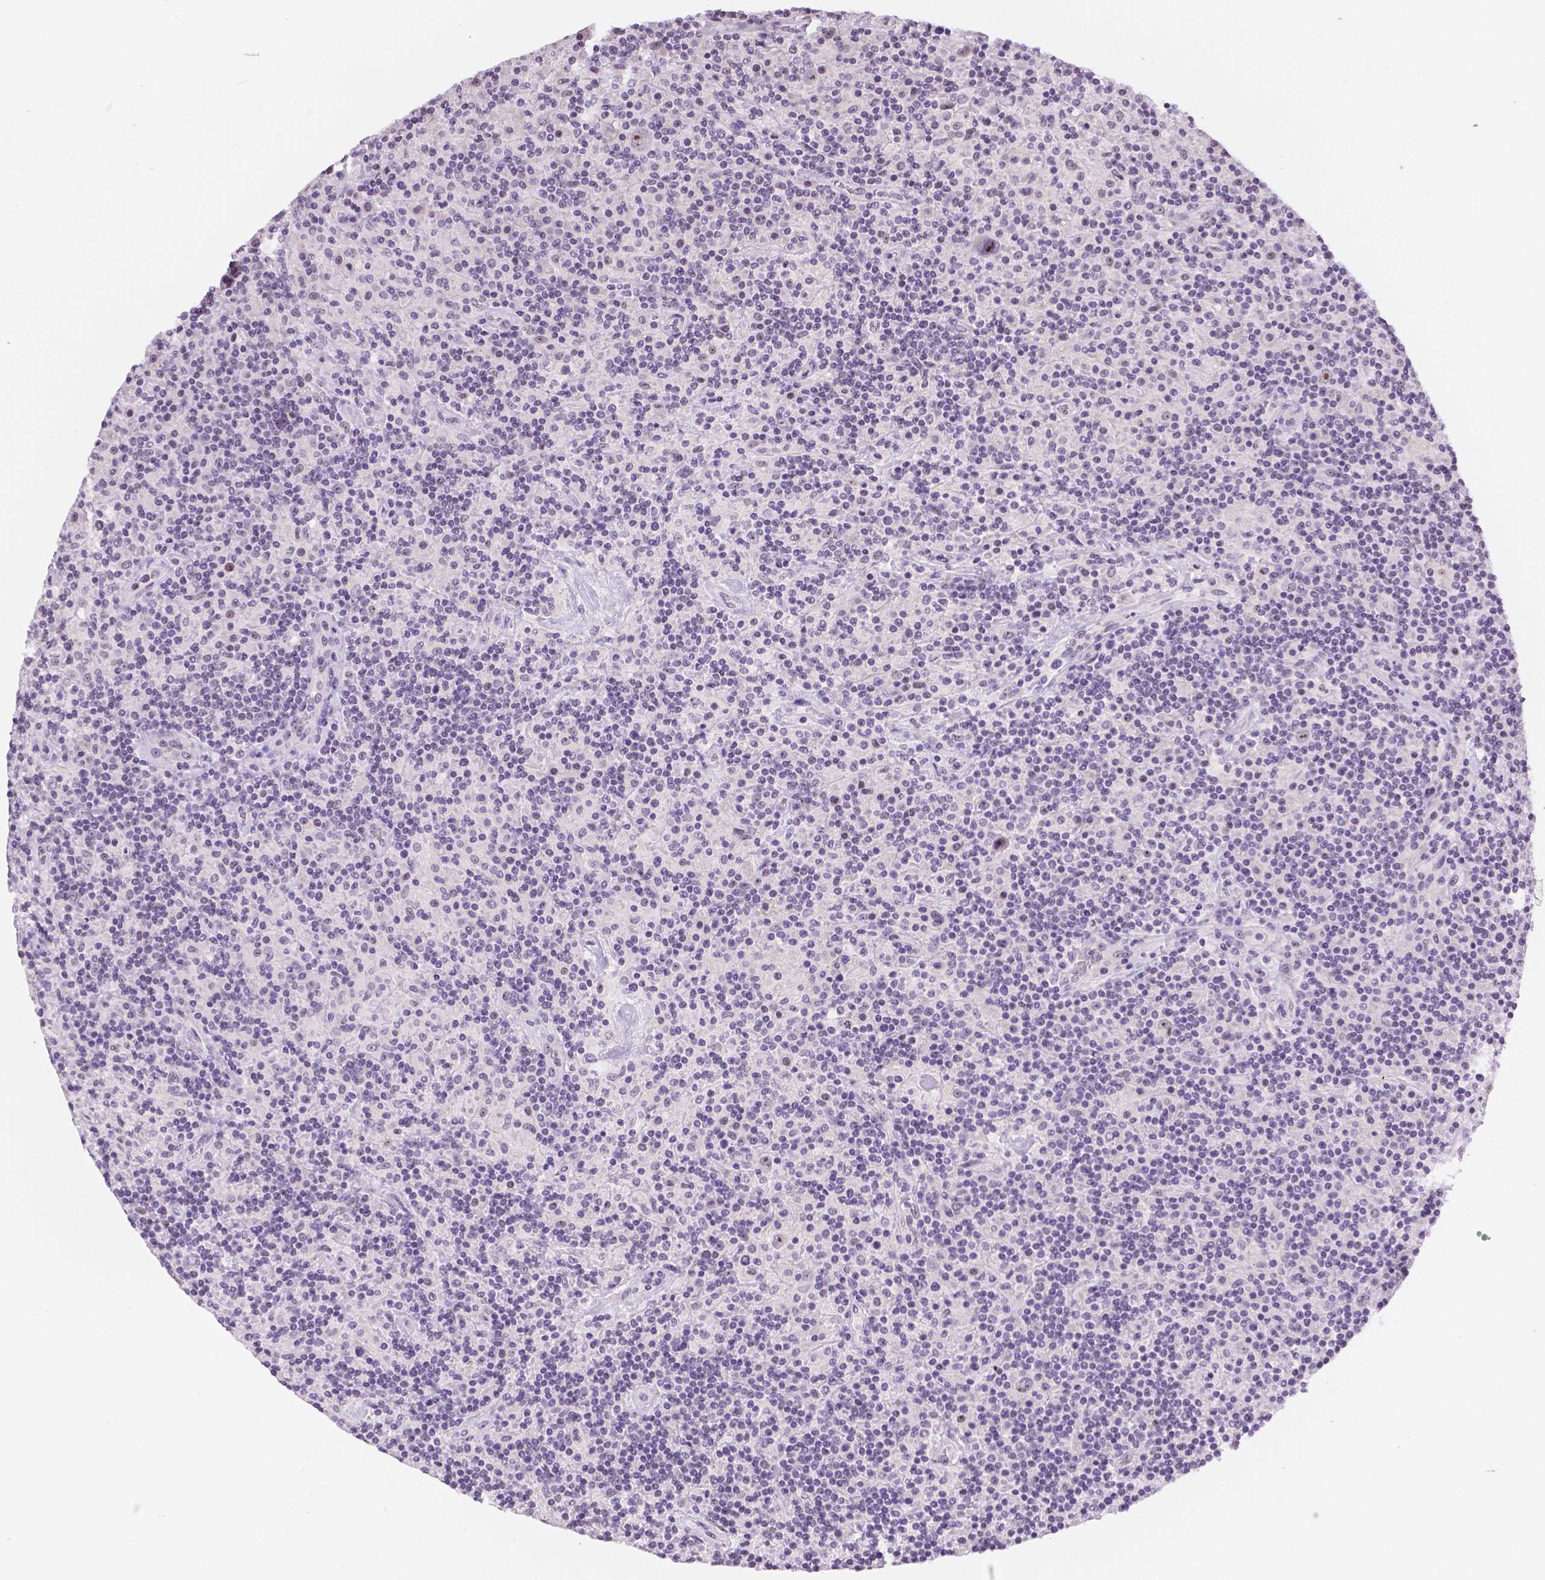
{"staining": {"intensity": "negative", "quantity": "none", "location": "none"}, "tissue": "lymphoma", "cell_type": "Tumor cells", "image_type": "cancer", "snomed": [{"axis": "morphology", "description": "Hodgkin's disease, NOS"}, {"axis": "topography", "description": "Lymph node"}], "caption": "Histopathology image shows no protein positivity in tumor cells of Hodgkin's disease tissue. (Brightfield microscopy of DAB (3,3'-diaminobenzidine) IHC at high magnification).", "gene": "NHP2", "patient": {"sex": "male", "age": 70}}